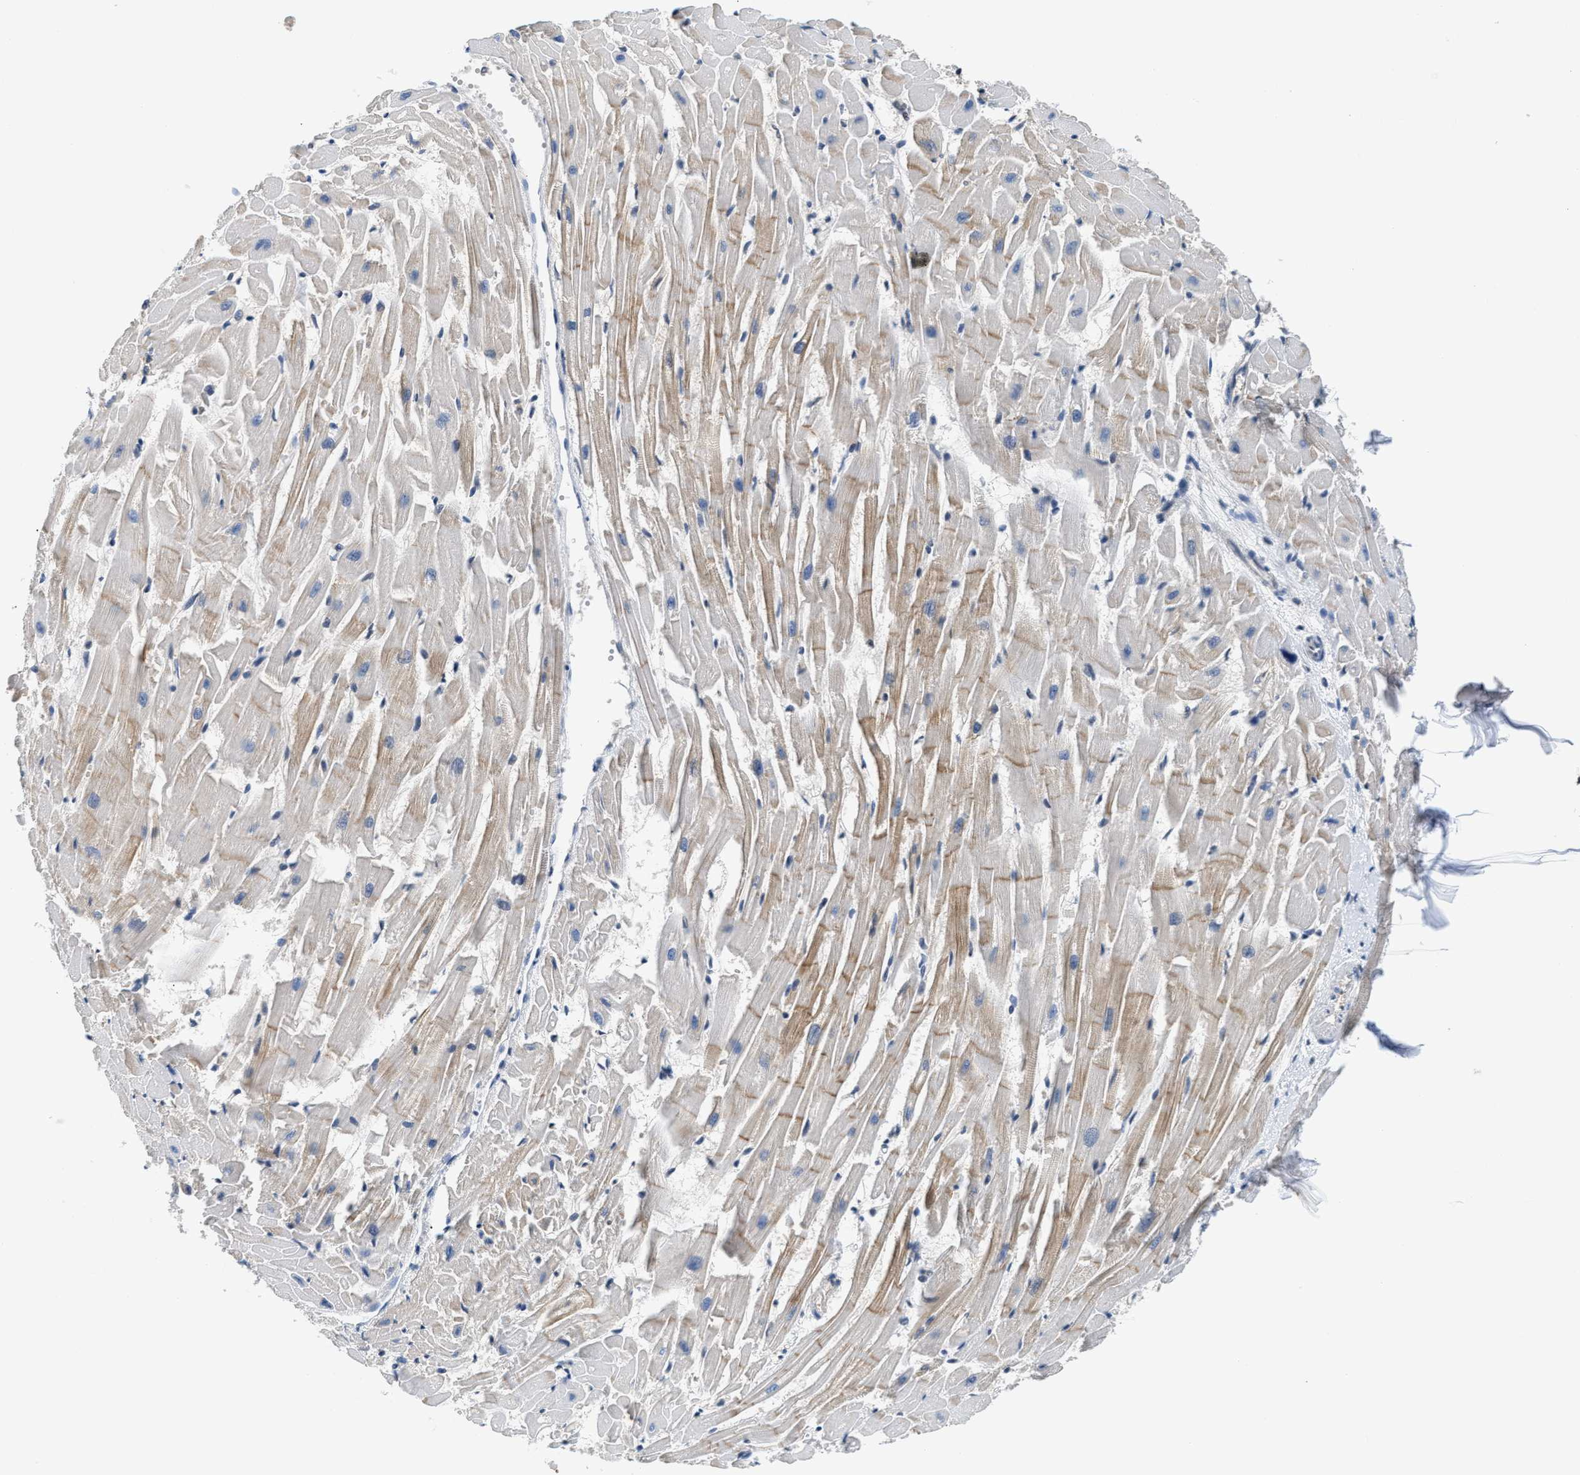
{"staining": {"intensity": "moderate", "quantity": "25%-75%", "location": "cytoplasmic/membranous"}, "tissue": "heart muscle", "cell_type": "Cardiomyocytes", "image_type": "normal", "snomed": [{"axis": "morphology", "description": "Normal tissue, NOS"}, {"axis": "topography", "description": "Heart"}], "caption": "Moderate cytoplasmic/membranous staining is seen in approximately 25%-75% of cardiomyocytes in benign heart muscle. The protein of interest is shown in brown color, while the nuclei are stained blue.", "gene": "RAB29", "patient": {"sex": "female", "age": 19}}